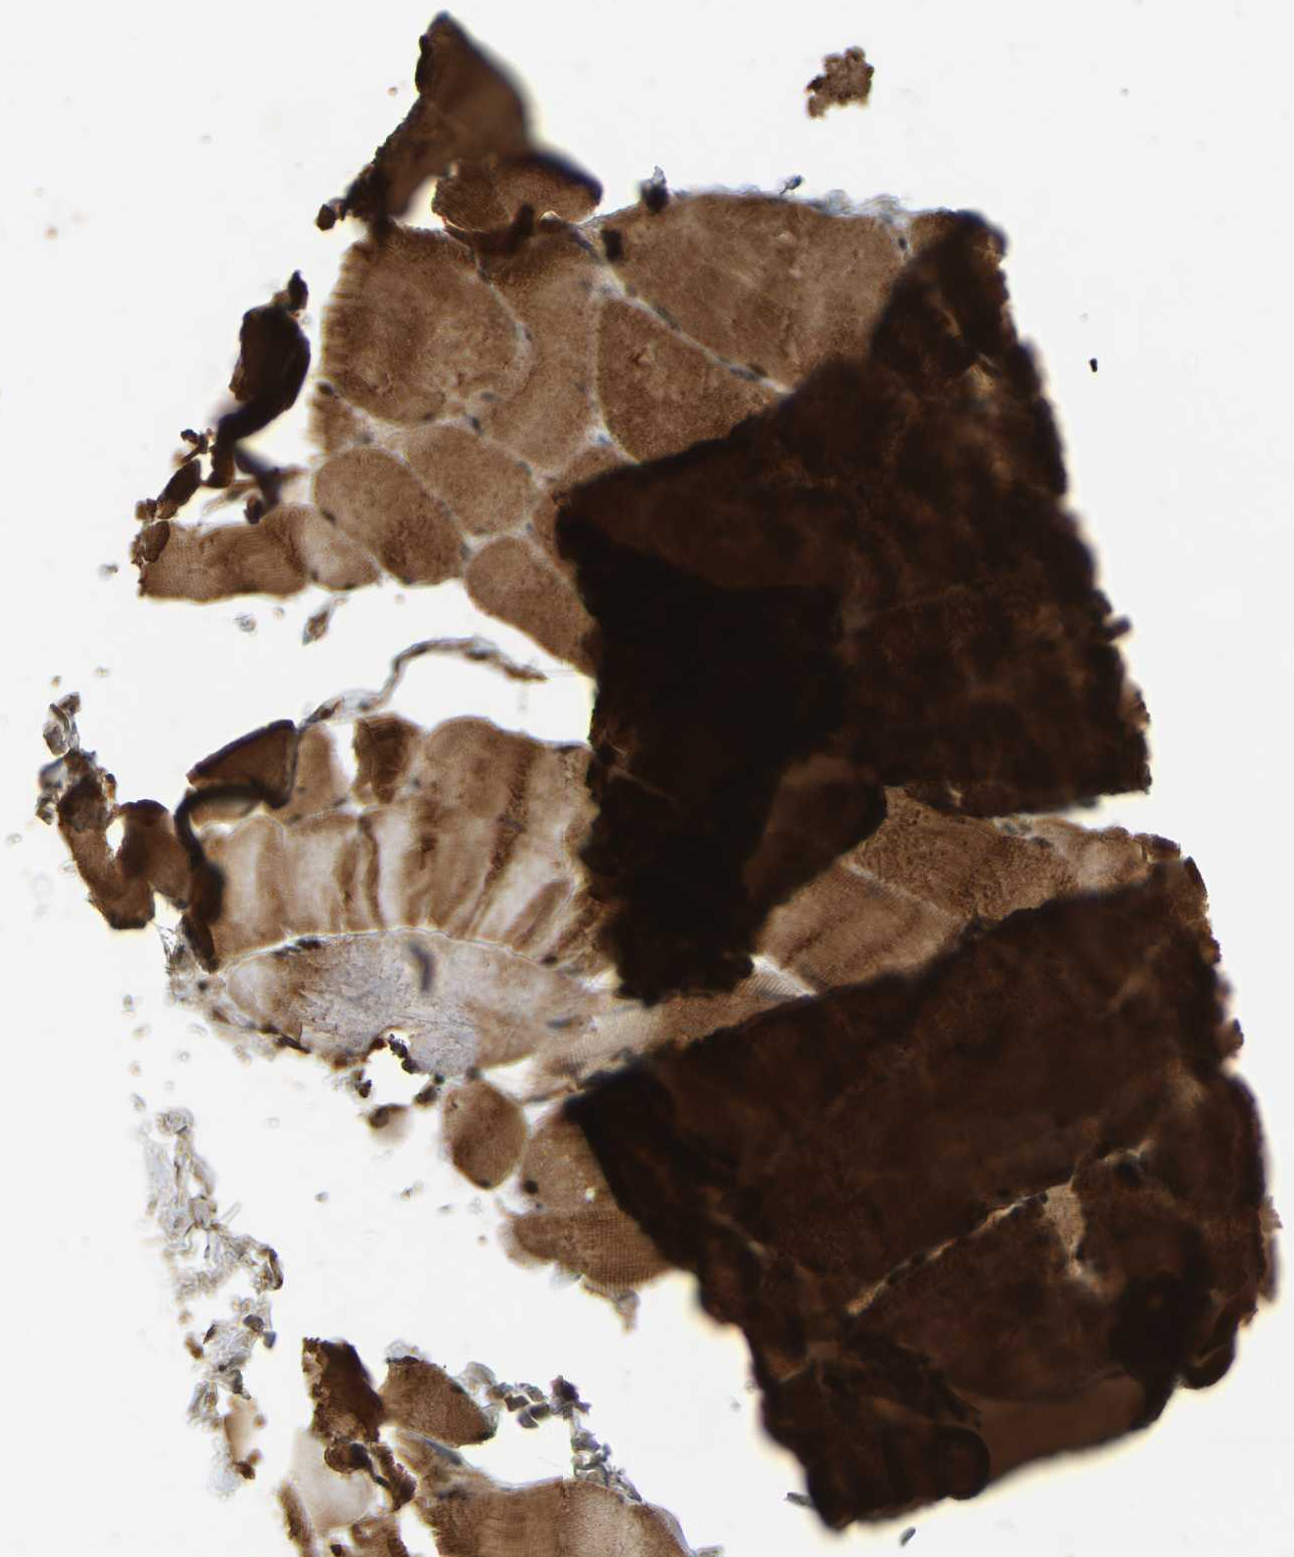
{"staining": {"intensity": "moderate", "quantity": "25%-75%", "location": "cytoplasmic/membranous"}, "tissue": "skeletal muscle", "cell_type": "Myocytes", "image_type": "normal", "snomed": [{"axis": "morphology", "description": "Normal tissue, NOS"}, {"axis": "topography", "description": "Skin"}, {"axis": "topography", "description": "Skeletal muscle"}], "caption": "A brown stain labels moderate cytoplasmic/membranous expression of a protein in myocytes of unremarkable skeletal muscle.", "gene": "BRF2", "patient": {"sex": "male", "age": 83}}